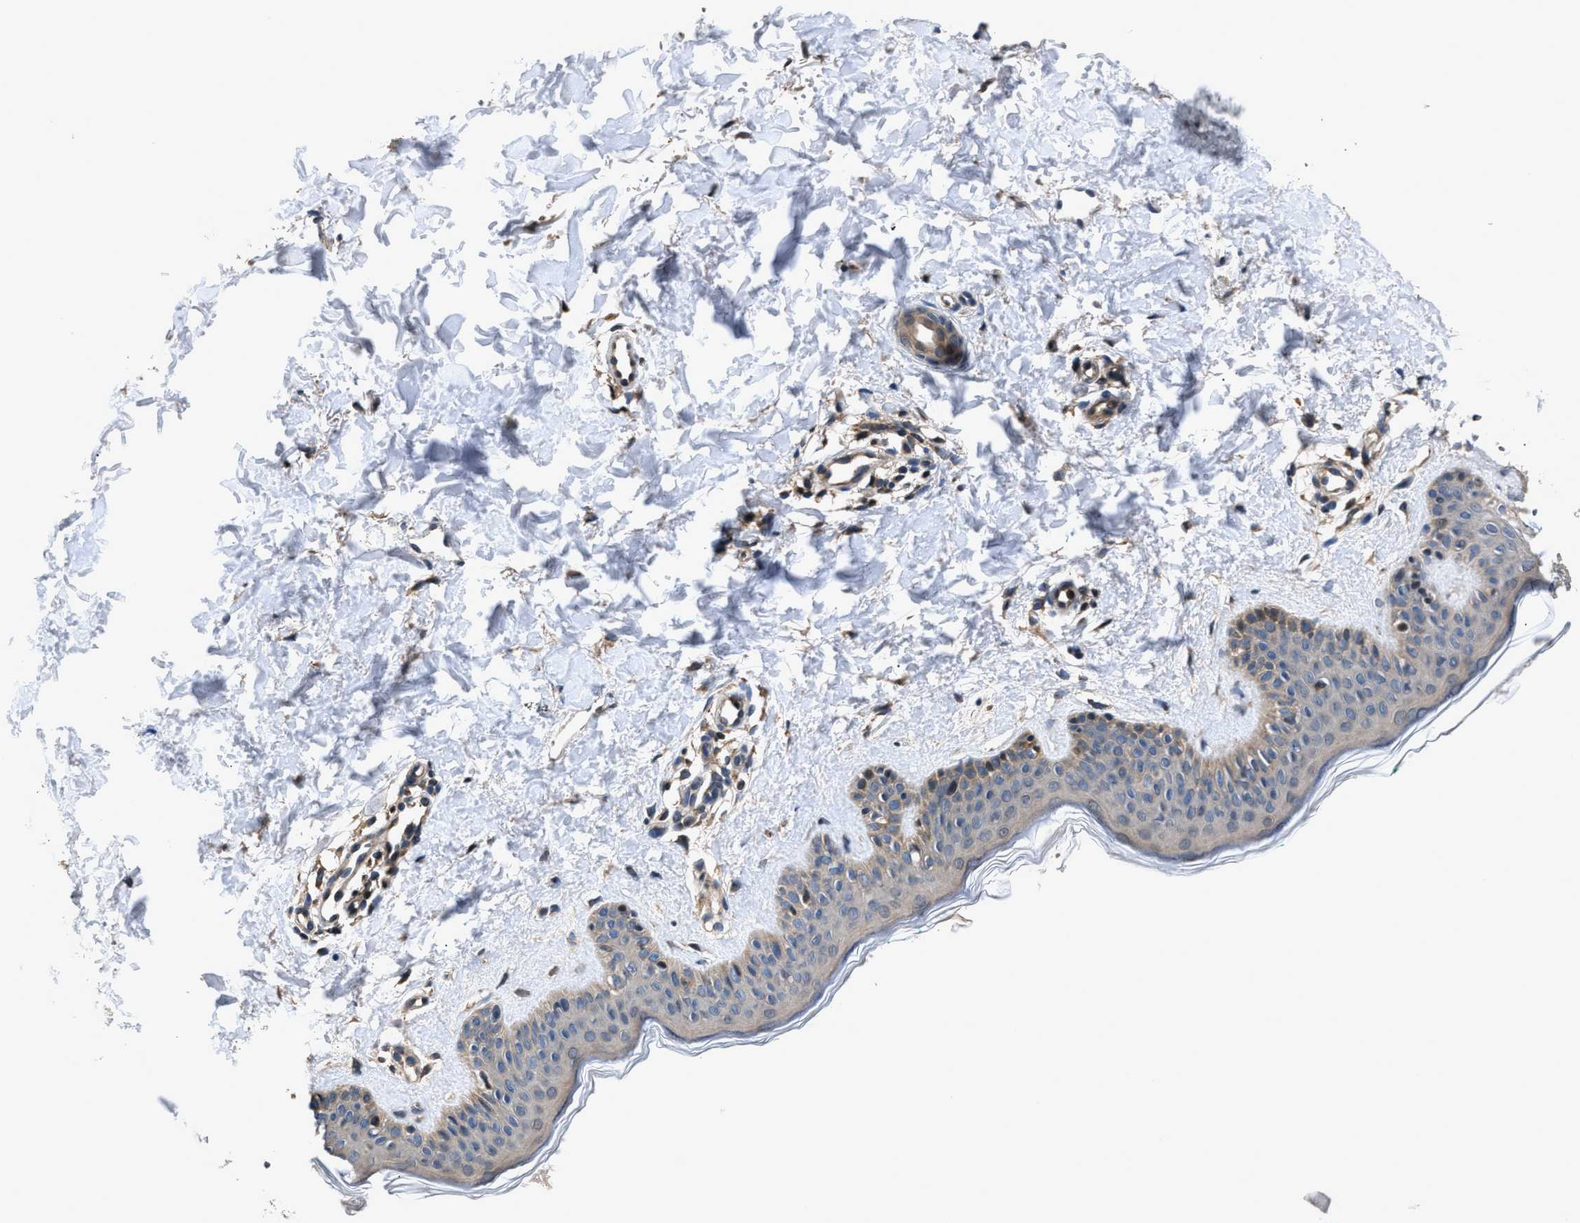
{"staining": {"intensity": "weak", "quantity": ">75%", "location": "cytoplasmic/membranous,nuclear"}, "tissue": "skin", "cell_type": "Fibroblasts", "image_type": "normal", "snomed": [{"axis": "morphology", "description": "Normal tissue, NOS"}, {"axis": "topography", "description": "Skin"}], "caption": "Human skin stained with a brown dye demonstrates weak cytoplasmic/membranous,nuclear positive staining in approximately >75% of fibroblasts.", "gene": "TNRC18", "patient": {"sex": "male", "age": 30}}